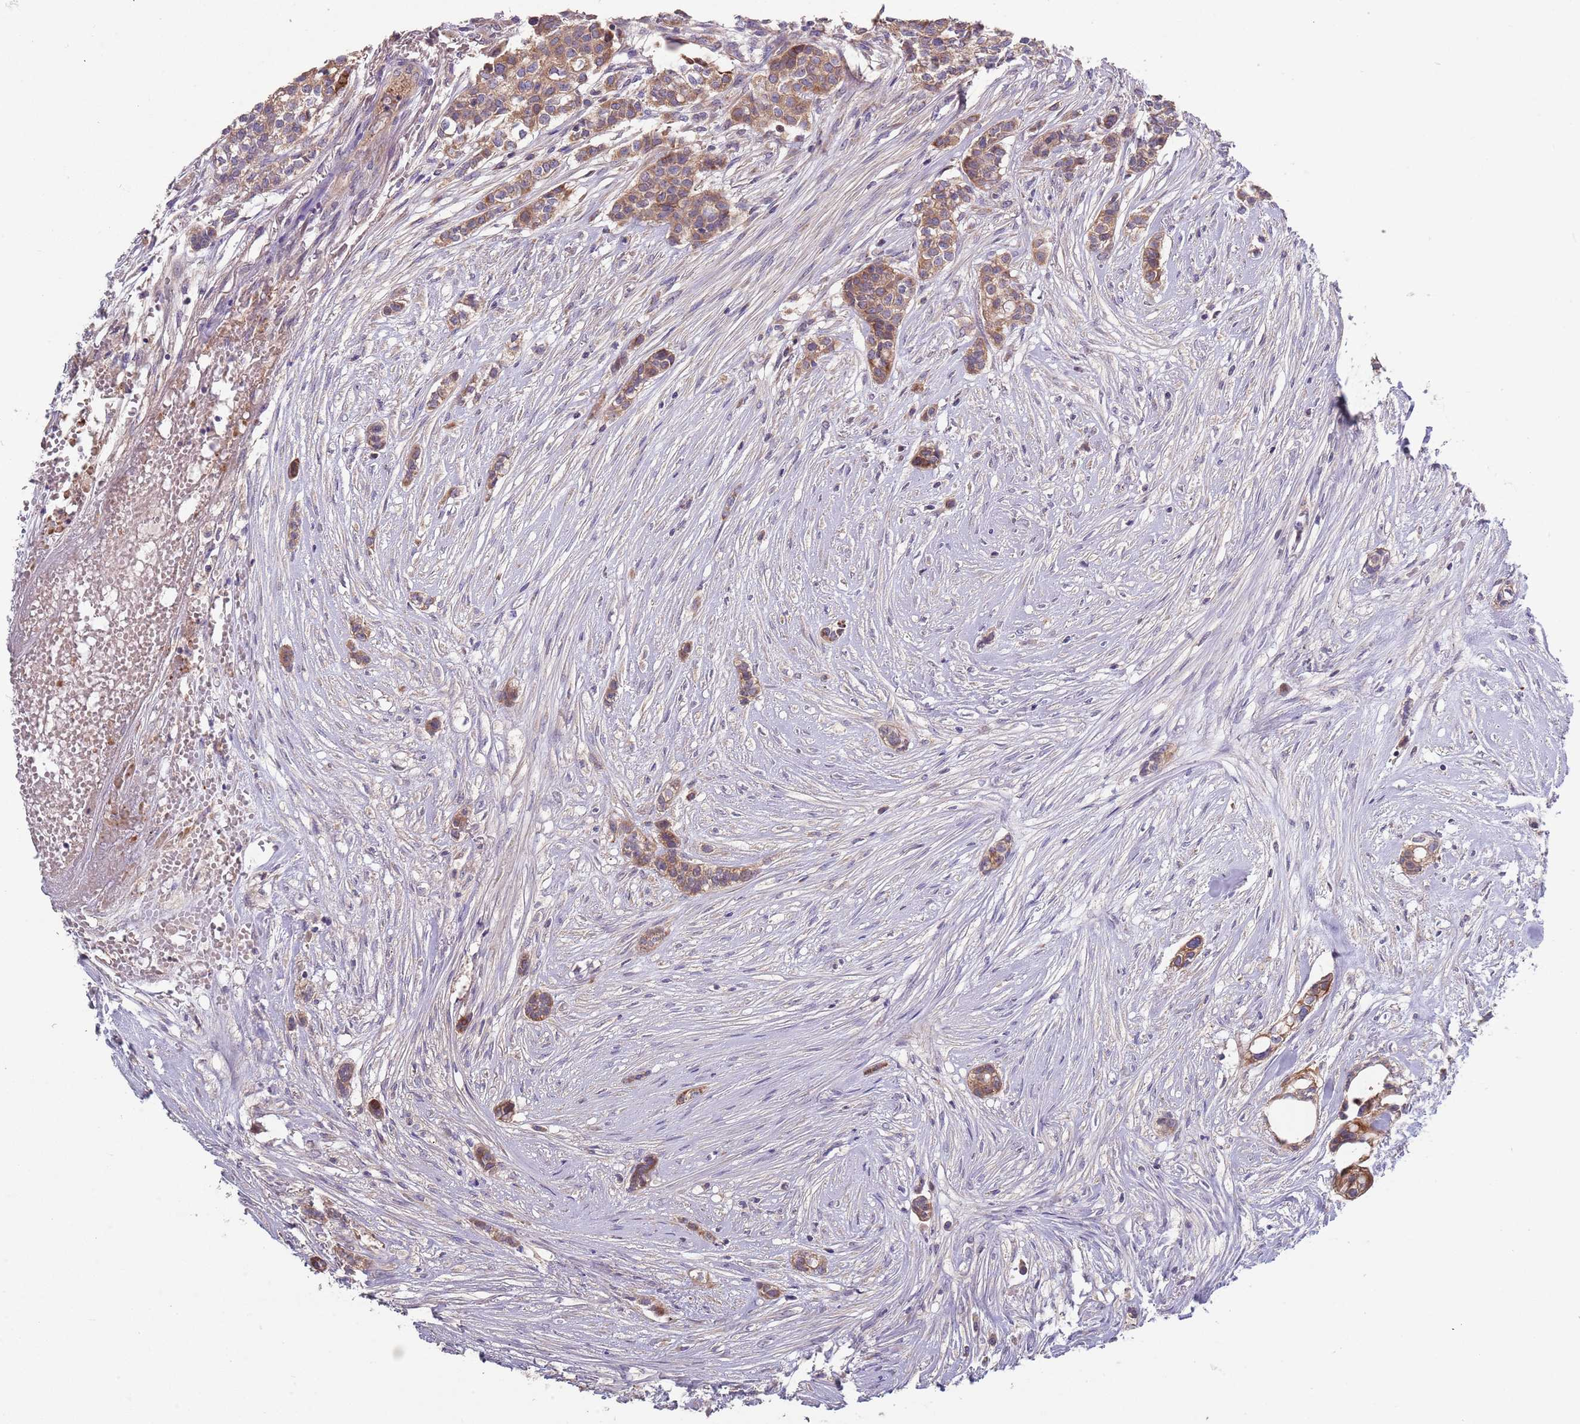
{"staining": {"intensity": "moderate", "quantity": ">75%", "location": "cytoplasmic/membranous"}, "tissue": "head and neck cancer", "cell_type": "Tumor cells", "image_type": "cancer", "snomed": [{"axis": "morphology", "description": "Adenocarcinoma, NOS"}, {"axis": "topography", "description": "Head-Neck"}], "caption": "Head and neck cancer (adenocarcinoma) stained with a brown dye exhibits moderate cytoplasmic/membranous positive positivity in about >75% of tumor cells.", "gene": "ABCC10", "patient": {"sex": "male", "age": 81}}